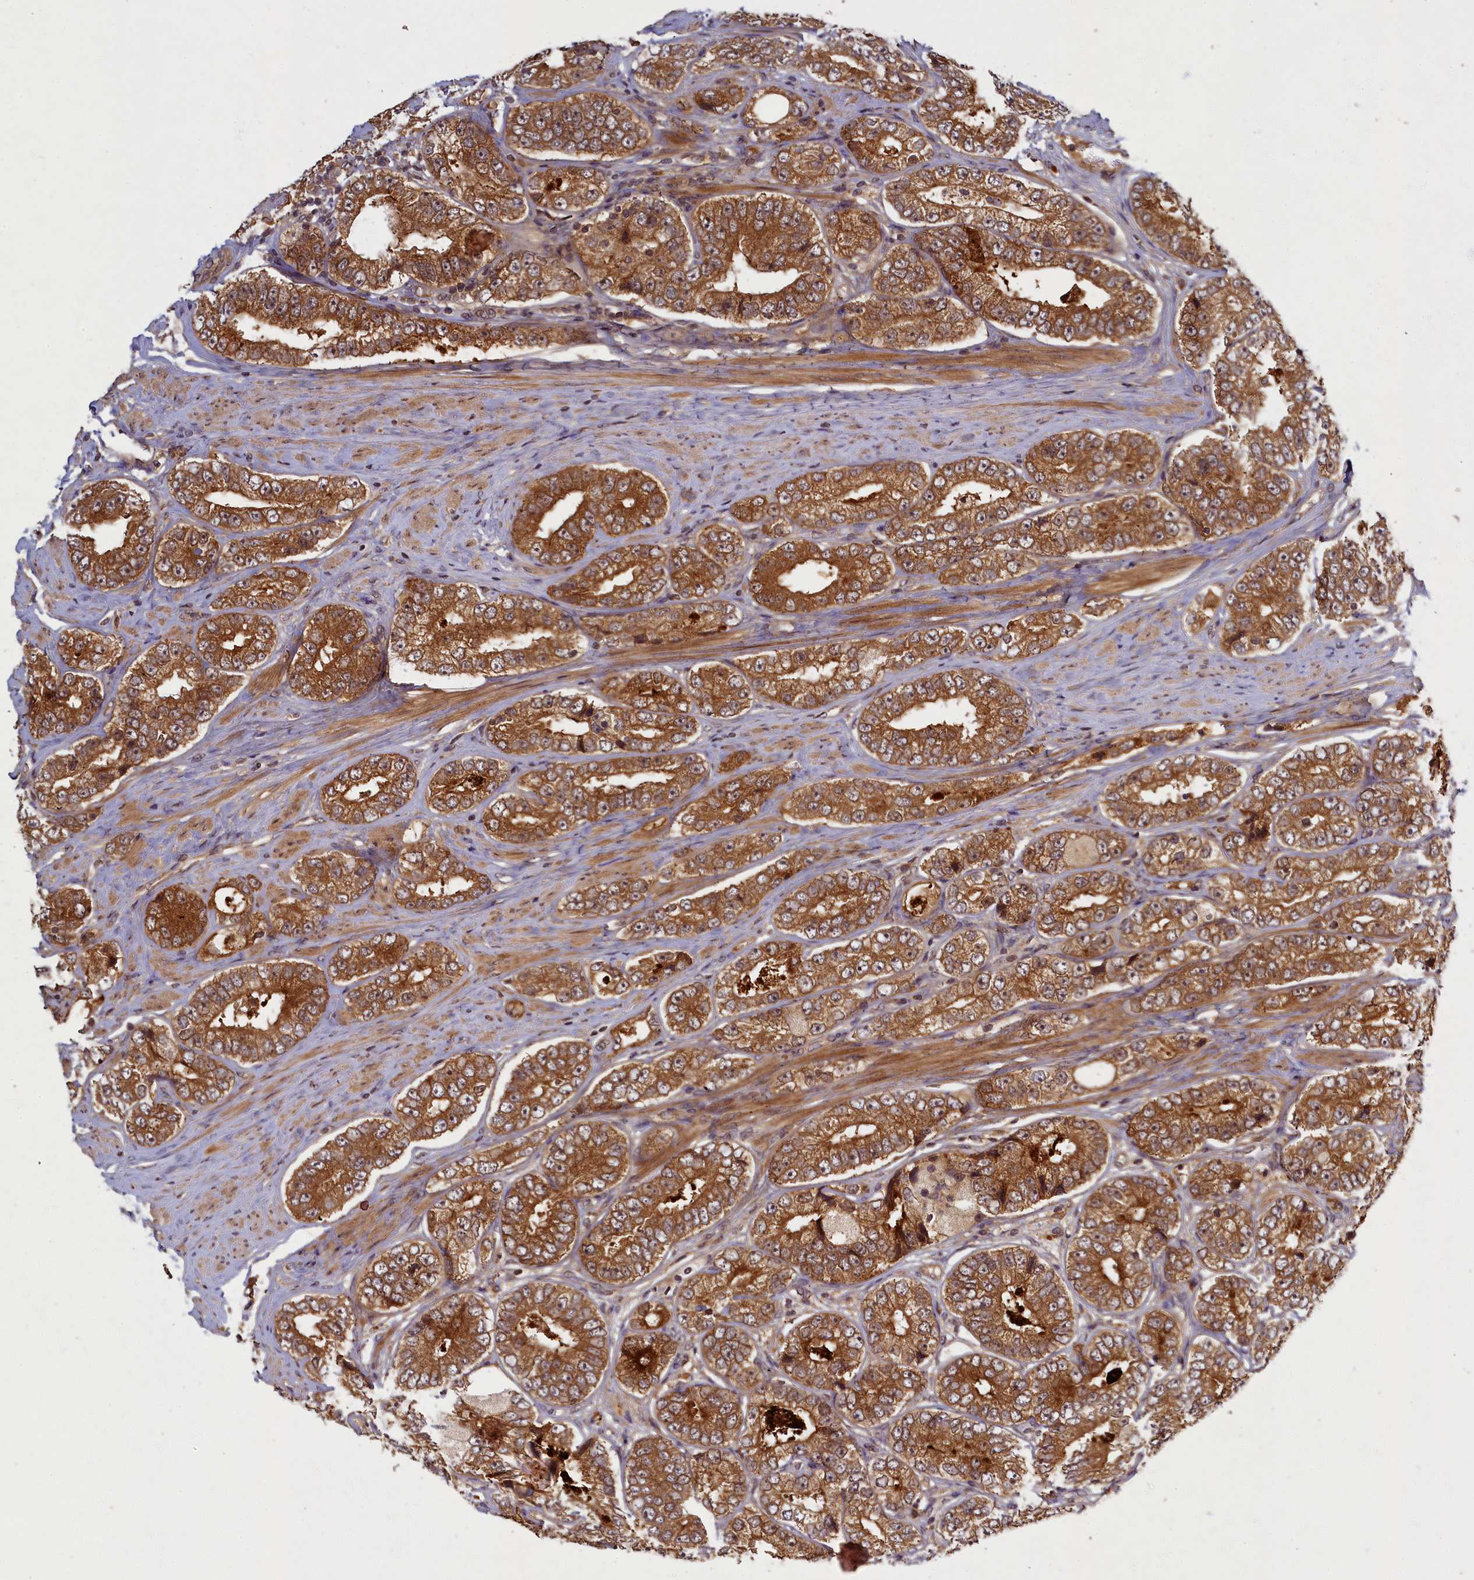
{"staining": {"intensity": "strong", "quantity": ">75%", "location": "cytoplasmic/membranous"}, "tissue": "prostate cancer", "cell_type": "Tumor cells", "image_type": "cancer", "snomed": [{"axis": "morphology", "description": "Adenocarcinoma, High grade"}, {"axis": "topography", "description": "Prostate"}], "caption": "DAB (3,3'-diaminobenzidine) immunohistochemical staining of prostate high-grade adenocarcinoma shows strong cytoplasmic/membranous protein expression in approximately >75% of tumor cells.", "gene": "BICD1", "patient": {"sex": "male", "age": 56}}